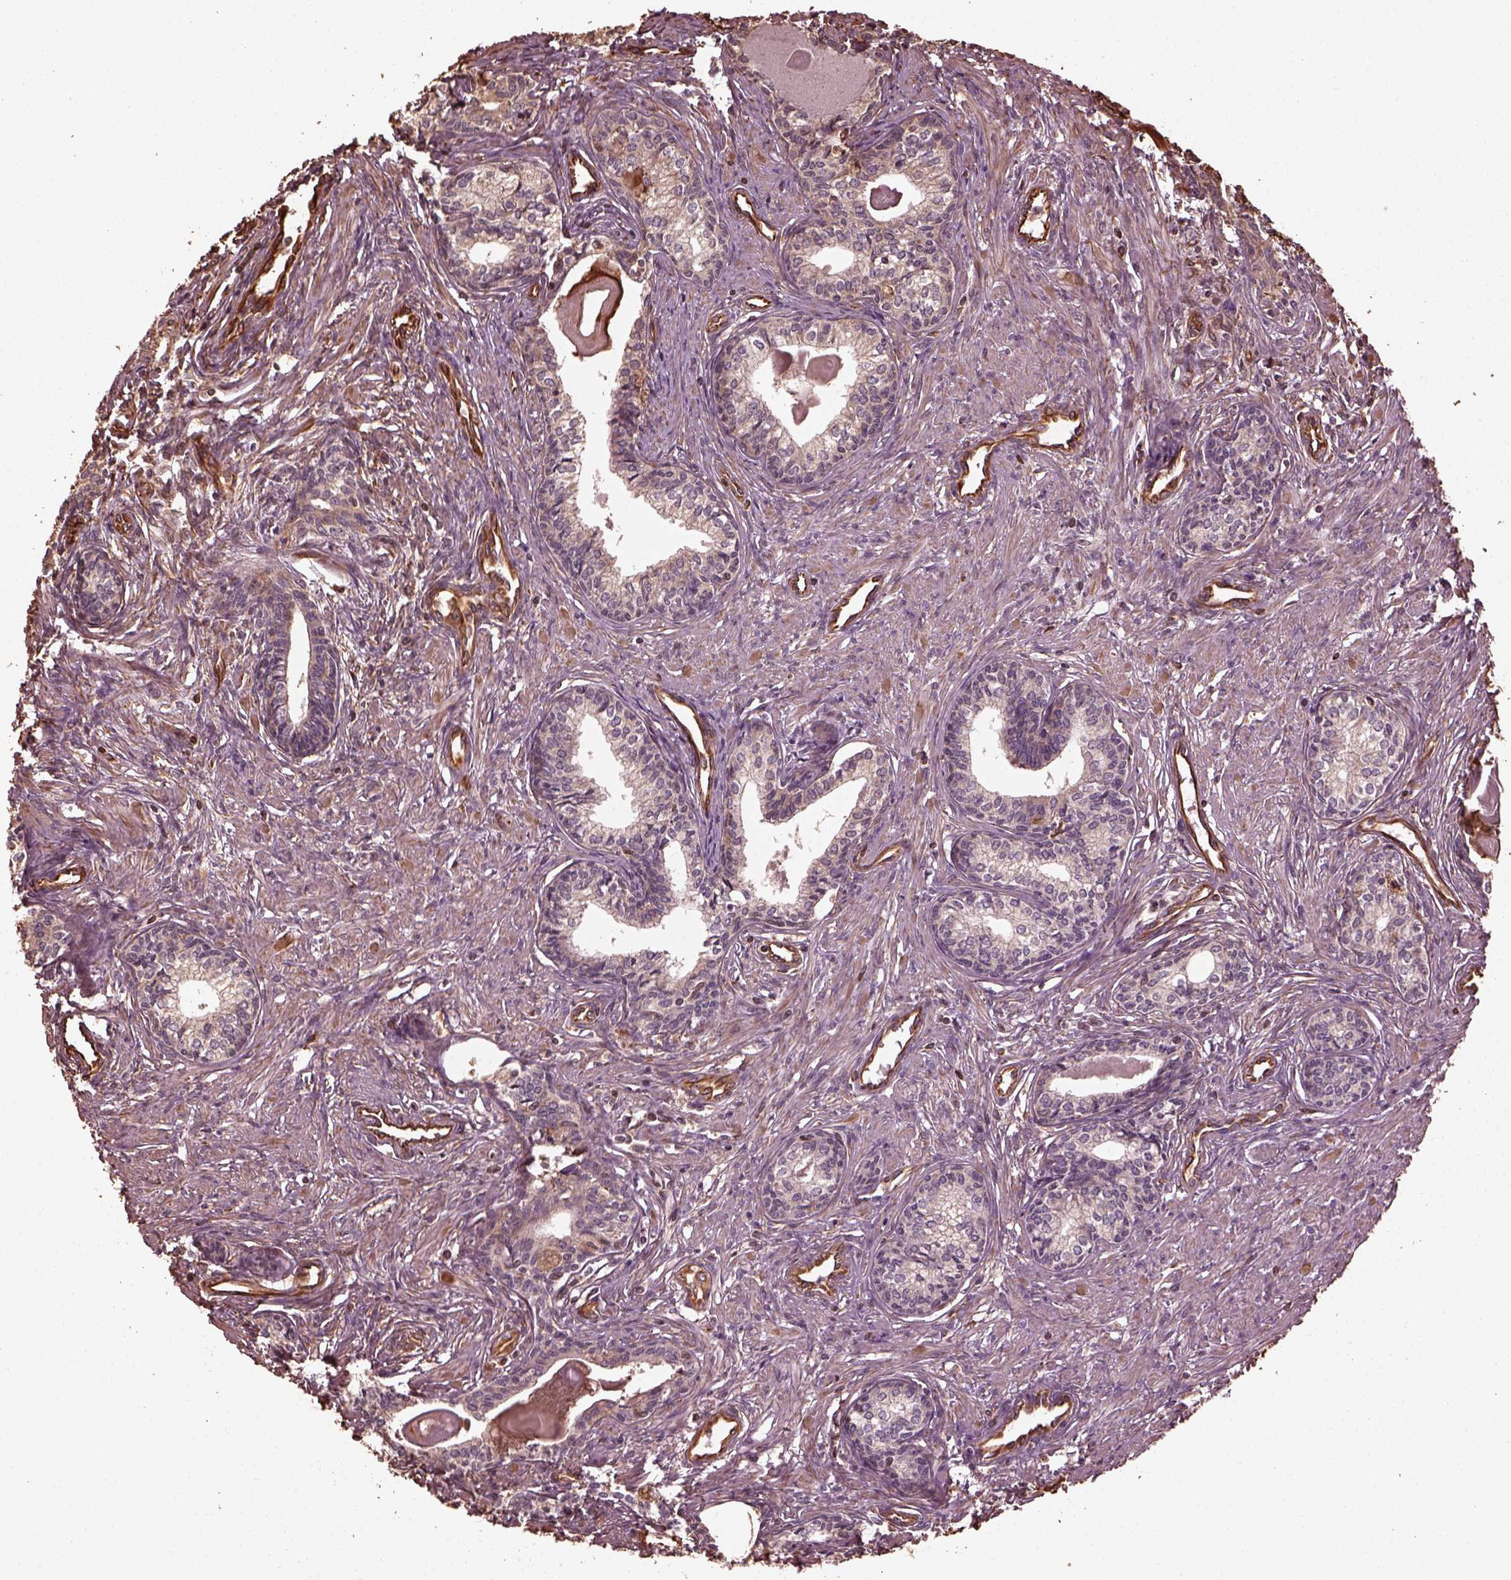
{"staining": {"intensity": "weak", "quantity": "25%-75%", "location": "cytoplasmic/membranous"}, "tissue": "prostate", "cell_type": "Glandular cells", "image_type": "normal", "snomed": [{"axis": "morphology", "description": "Normal tissue, NOS"}, {"axis": "topography", "description": "Prostate"}], "caption": "Immunohistochemical staining of unremarkable human prostate shows low levels of weak cytoplasmic/membranous staining in about 25%-75% of glandular cells.", "gene": "GTPBP1", "patient": {"sex": "male", "age": 60}}